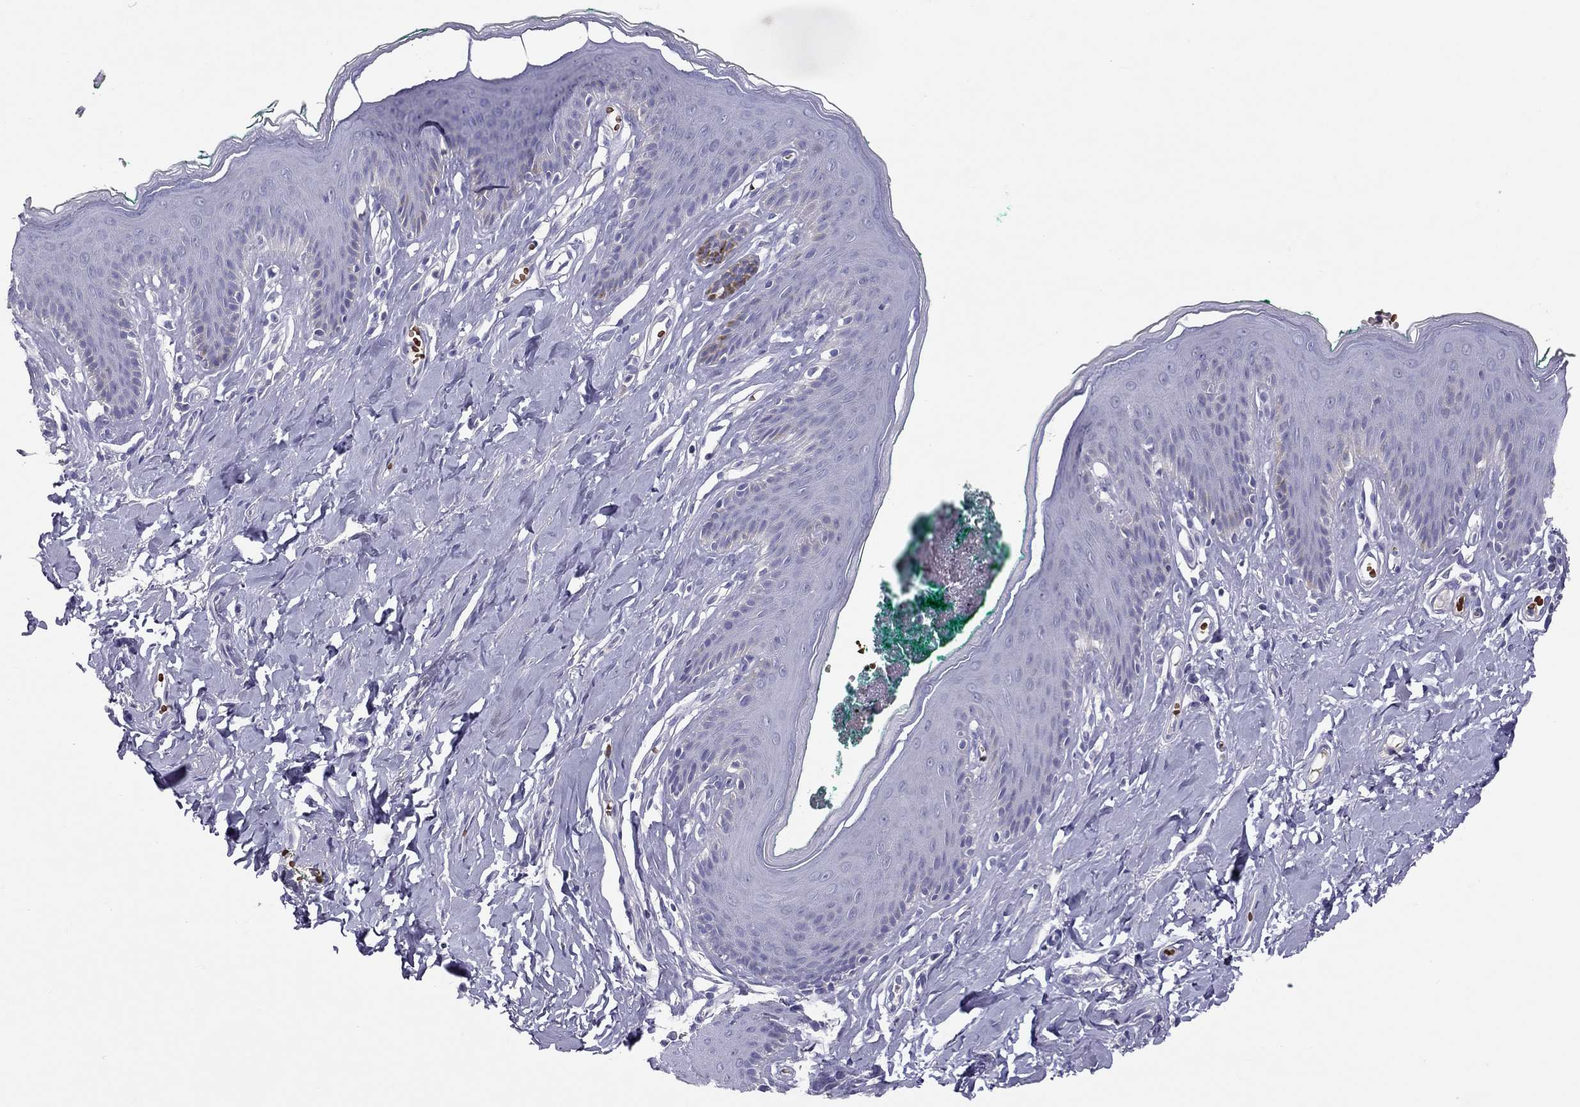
{"staining": {"intensity": "negative", "quantity": "none", "location": "none"}, "tissue": "skin", "cell_type": "Epidermal cells", "image_type": "normal", "snomed": [{"axis": "morphology", "description": "Normal tissue, NOS"}, {"axis": "topography", "description": "Vulva"}], "caption": "Photomicrograph shows no protein staining in epidermal cells of unremarkable skin.", "gene": "FRMD1", "patient": {"sex": "female", "age": 66}}